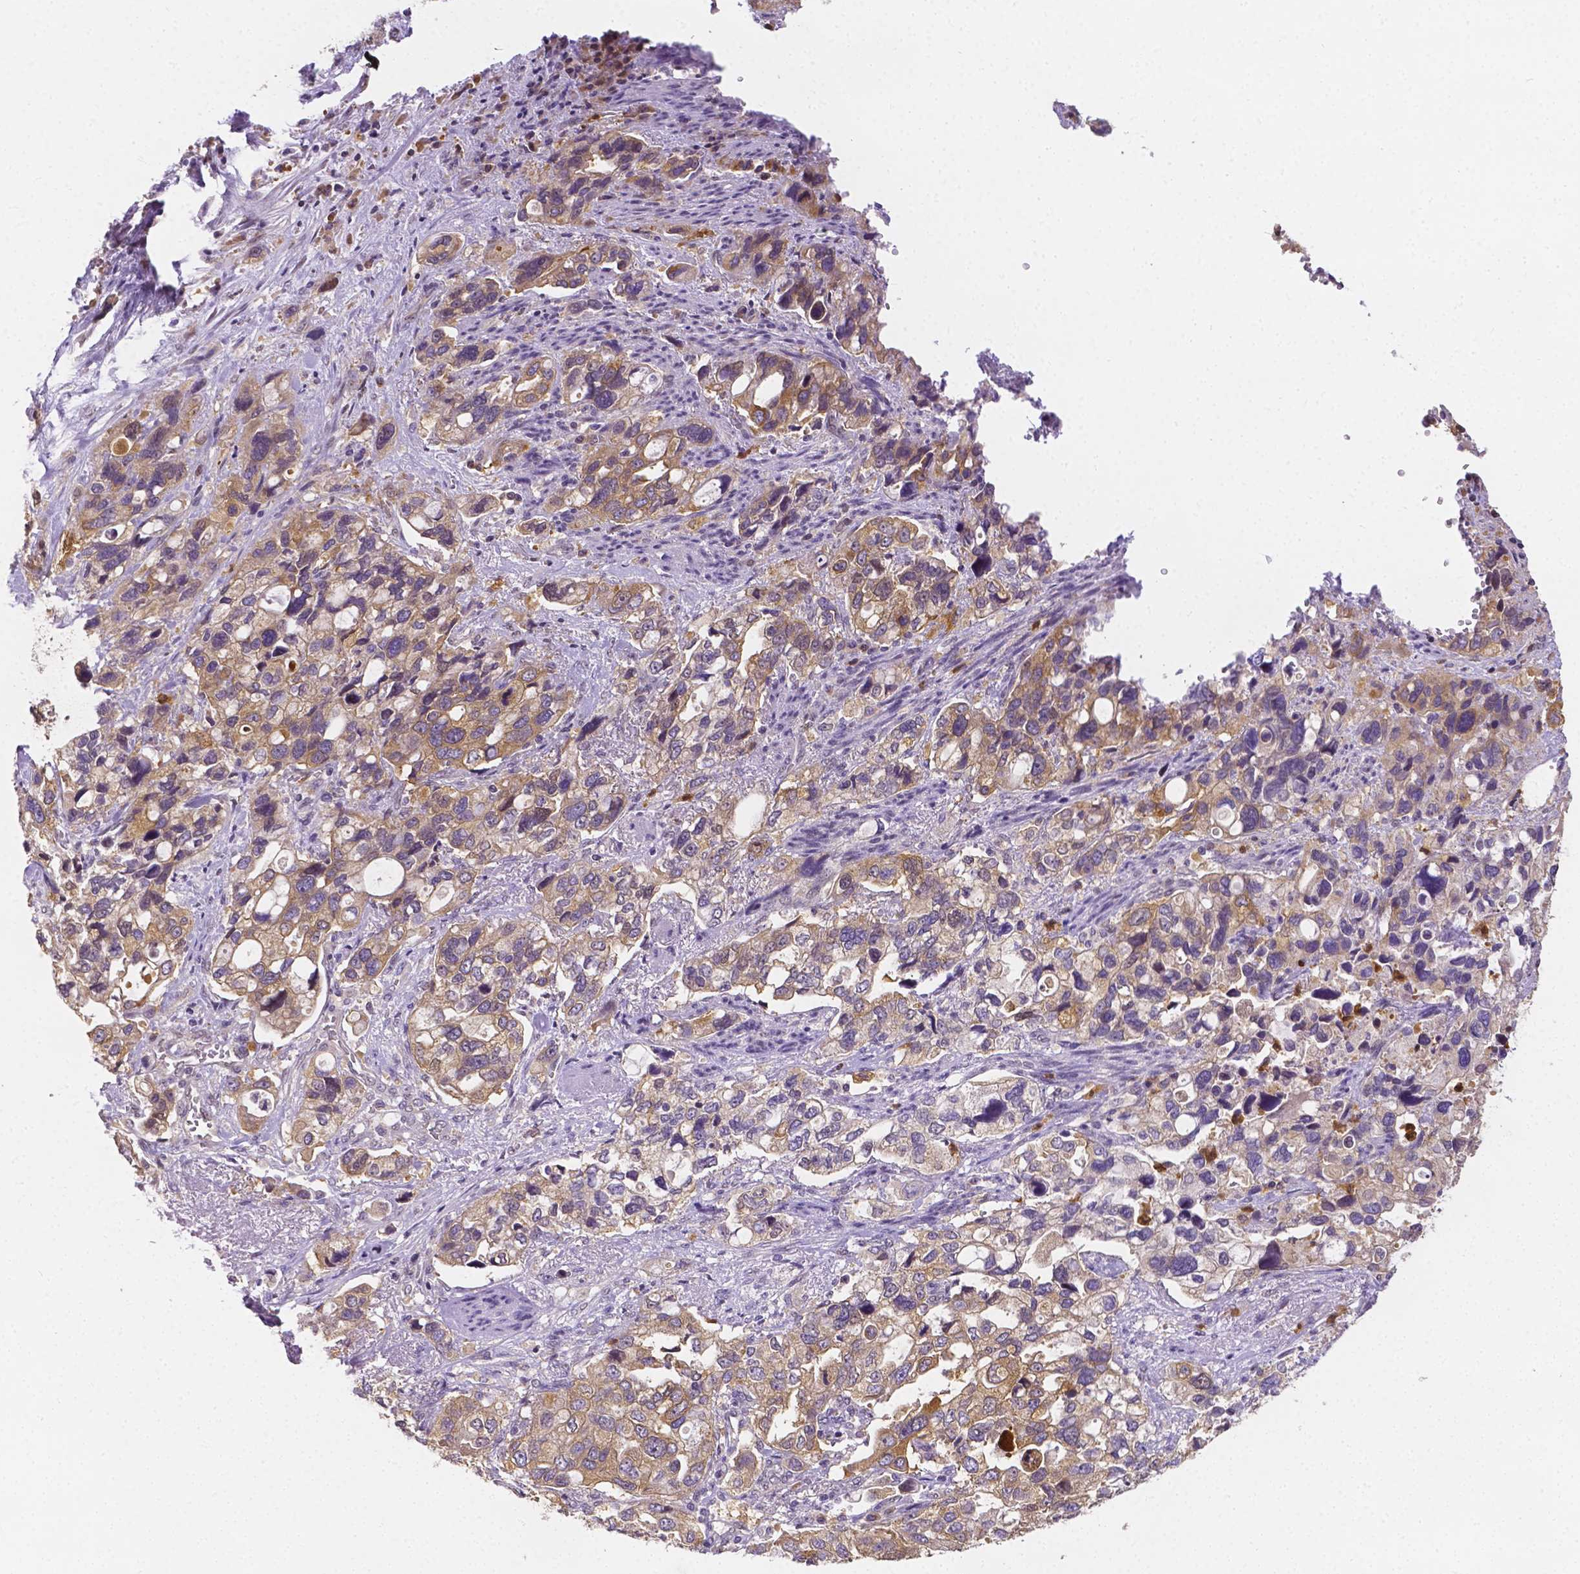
{"staining": {"intensity": "weak", "quantity": ">75%", "location": "cytoplasmic/membranous"}, "tissue": "stomach cancer", "cell_type": "Tumor cells", "image_type": "cancer", "snomed": [{"axis": "morphology", "description": "Adenocarcinoma, NOS"}, {"axis": "topography", "description": "Stomach, upper"}], "caption": "The micrograph displays a brown stain indicating the presence of a protein in the cytoplasmic/membranous of tumor cells in adenocarcinoma (stomach). The protein is shown in brown color, while the nuclei are stained blue.", "gene": "ZNRD2", "patient": {"sex": "female", "age": 81}}